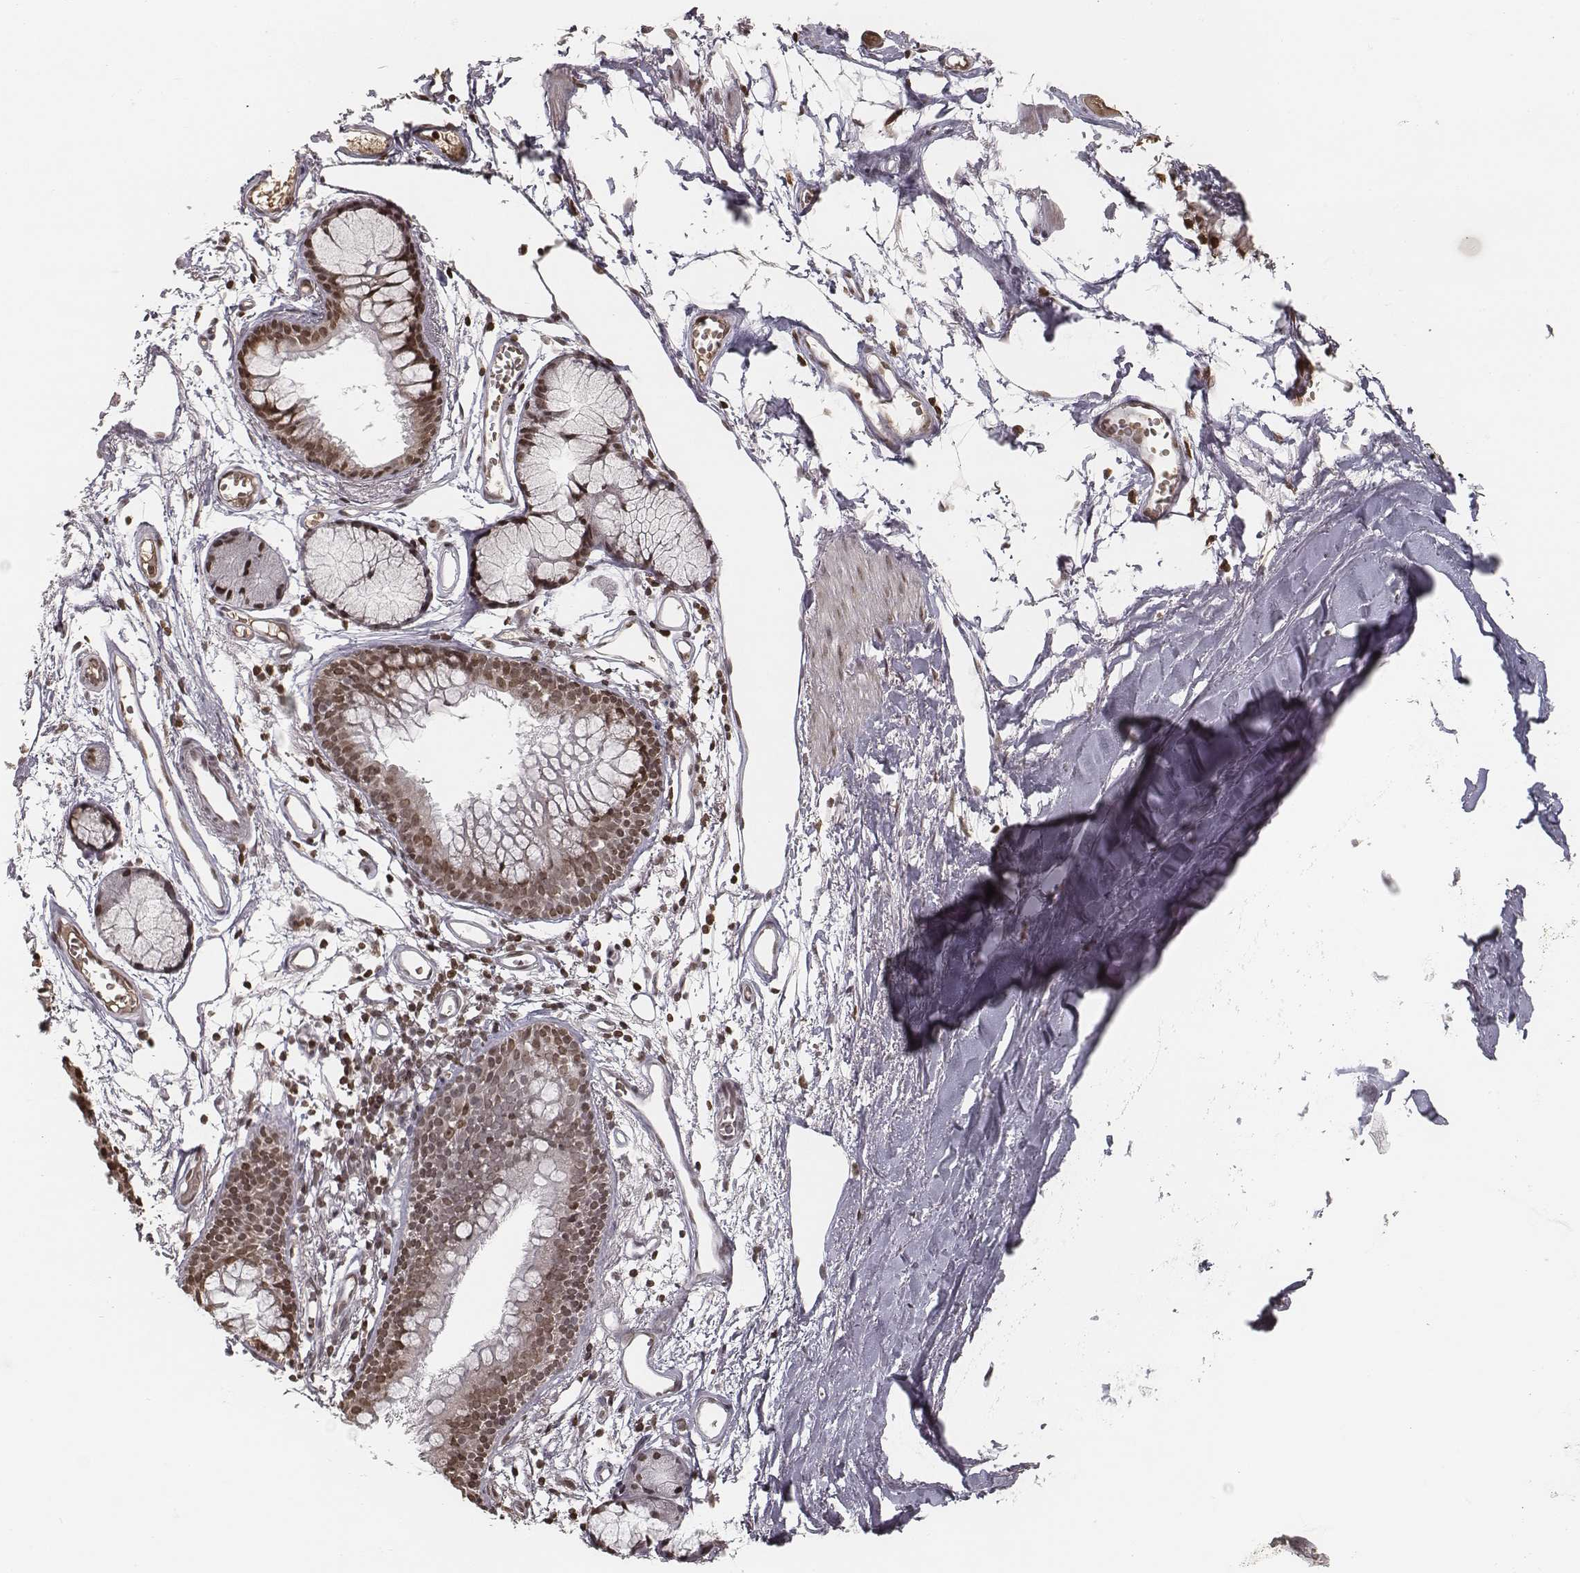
{"staining": {"intensity": "negative", "quantity": "none", "location": "none"}, "tissue": "soft tissue", "cell_type": "Chondrocytes", "image_type": "normal", "snomed": [{"axis": "morphology", "description": "Normal tissue, NOS"}, {"axis": "topography", "description": "Cartilage tissue"}, {"axis": "topography", "description": "Bronchus"}], "caption": "A histopathology image of human soft tissue is negative for staining in chondrocytes. (Brightfield microscopy of DAB (3,3'-diaminobenzidine) immunohistochemistry (IHC) at high magnification).", "gene": "HMGA2", "patient": {"sex": "female", "age": 79}}